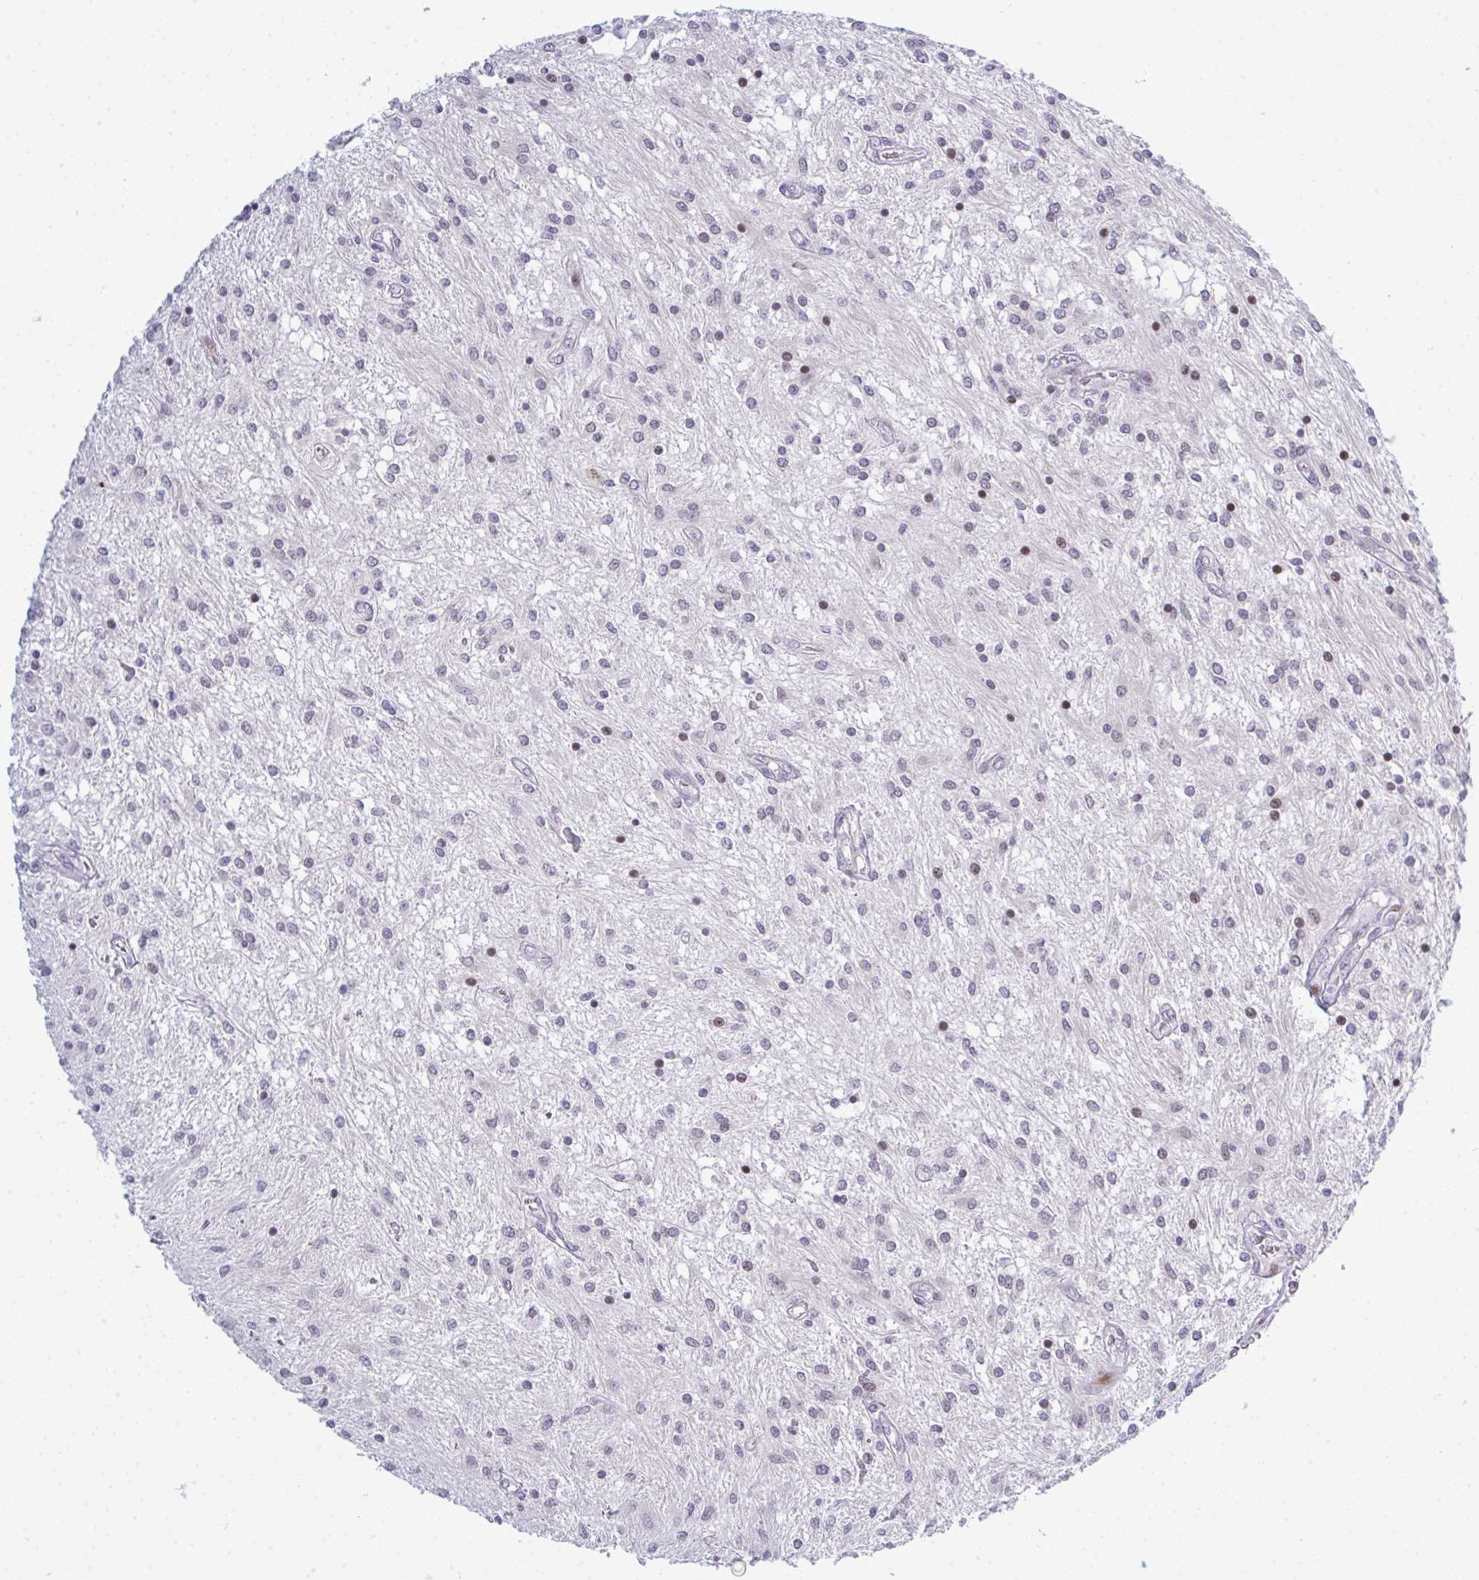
{"staining": {"intensity": "negative", "quantity": "none", "location": "none"}, "tissue": "glioma", "cell_type": "Tumor cells", "image_type": "cancer", "snomed": [{"axis": "morphology", "description": "Glioma, malignant, Low grade"}, {"axis": "topography", "description": "Cerebellum"}], "caption": "Immunohistochemical staining of human malignant glioma (low-grade) displays no significant expression in tumor cells.", "gene": "TAB1", "patient": {"sex": "female", "age": 14}}